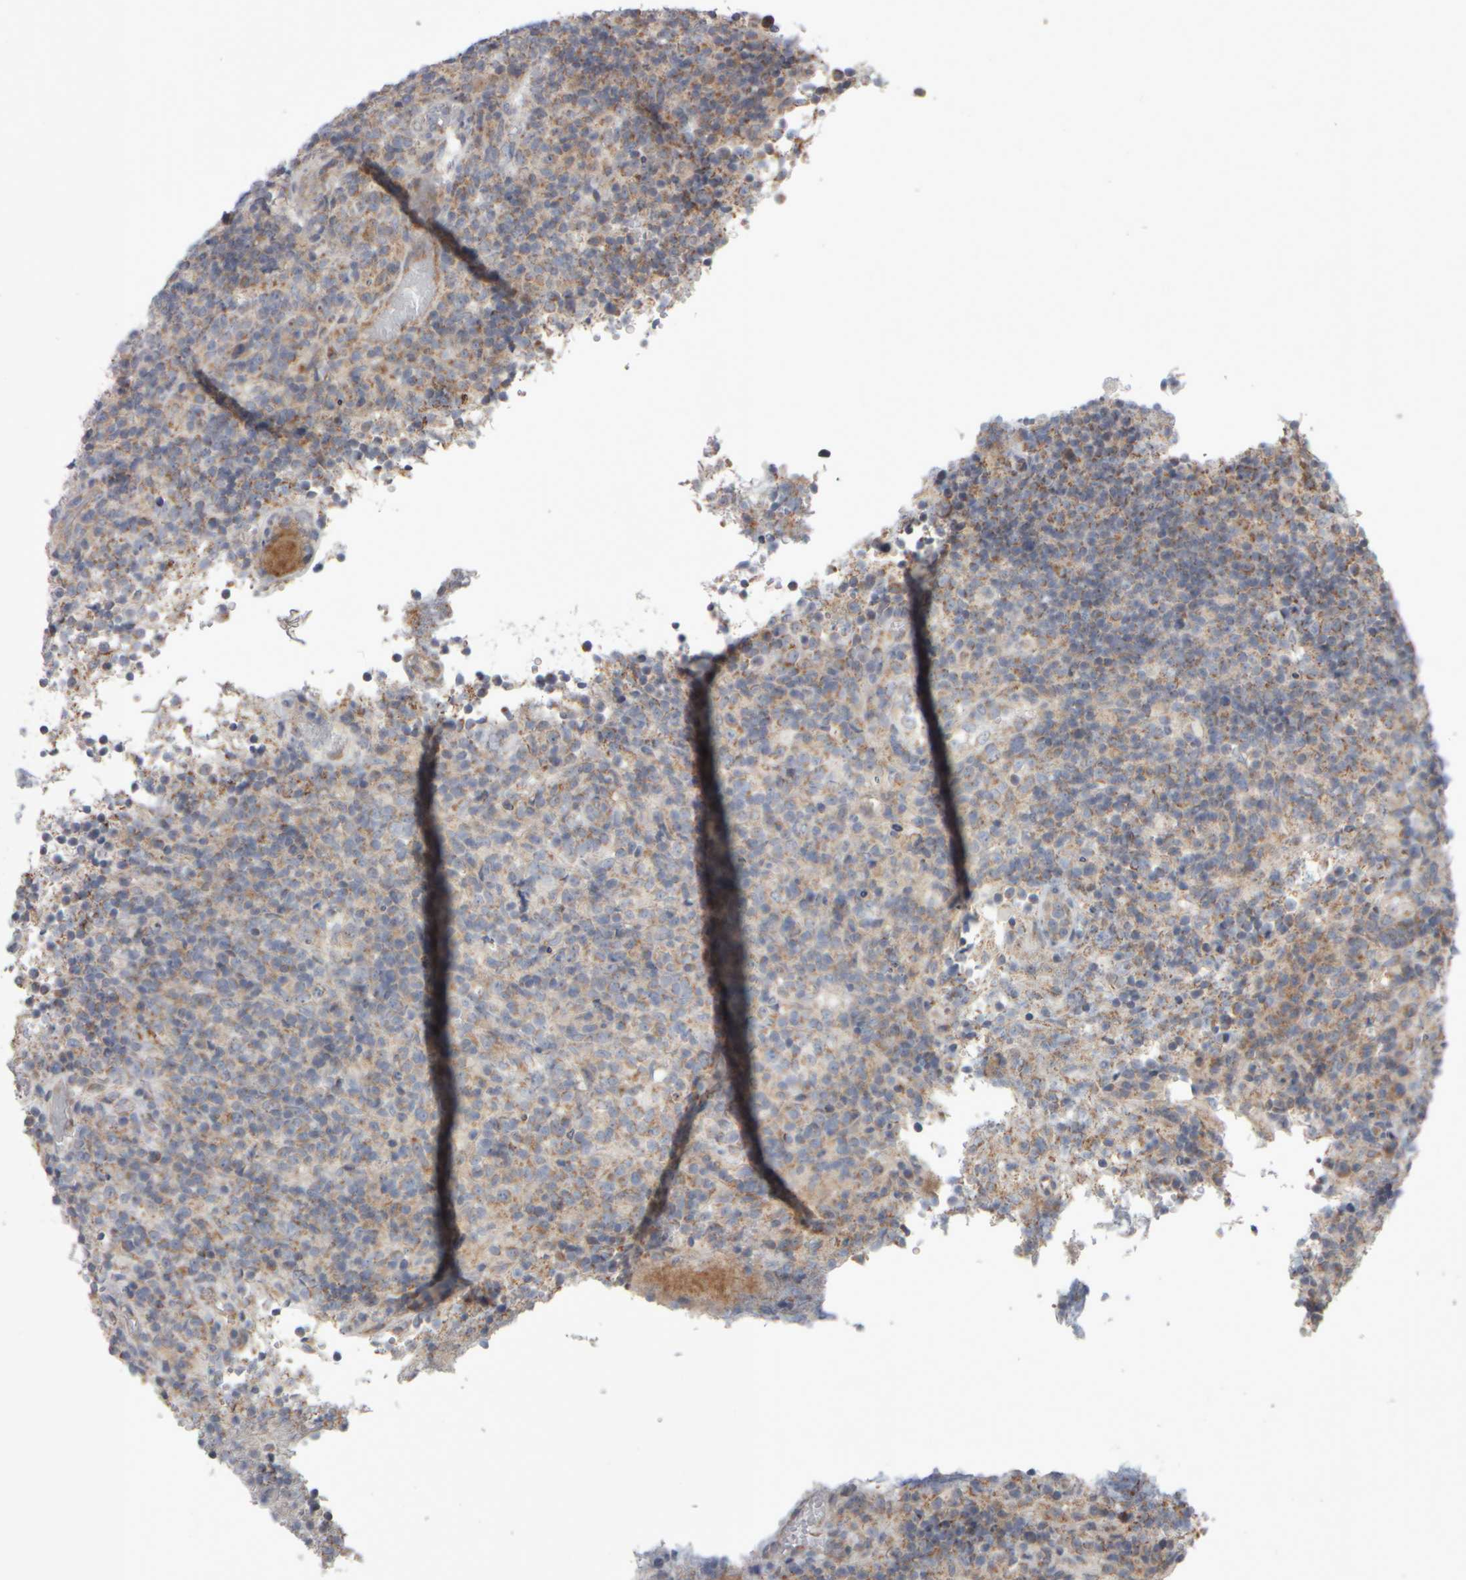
{"staining": {"intensity": "moderate", "quantity": "<25%", "location": "cytoplasmic/membranous"}, "tissue": "lymphoma", "cell_type": "Tumor cells", "image_type": "cancer", "snomed": [{"axis": "morphology", "description": "Malignant lymphoma, non-Hodgkin's type, High grade"}, {"axis": "topography", "description": "Lymph node"}], "caption": "Lymphoma stained with DAB (3,3'-diaminobenzidine) IHC reveals low levels of moderate cytoplasmic/membranous positivity in about <25% of tumor cells. The staining was performed using DAB (3,3'-diaminobenzidine) to visualize the protein expression in brown, while the nuclei were stained in blue with hematoxylin (Magnification: 20x).", "gene": "SCO1", "patient": {"sex": "female", "age": 76}}